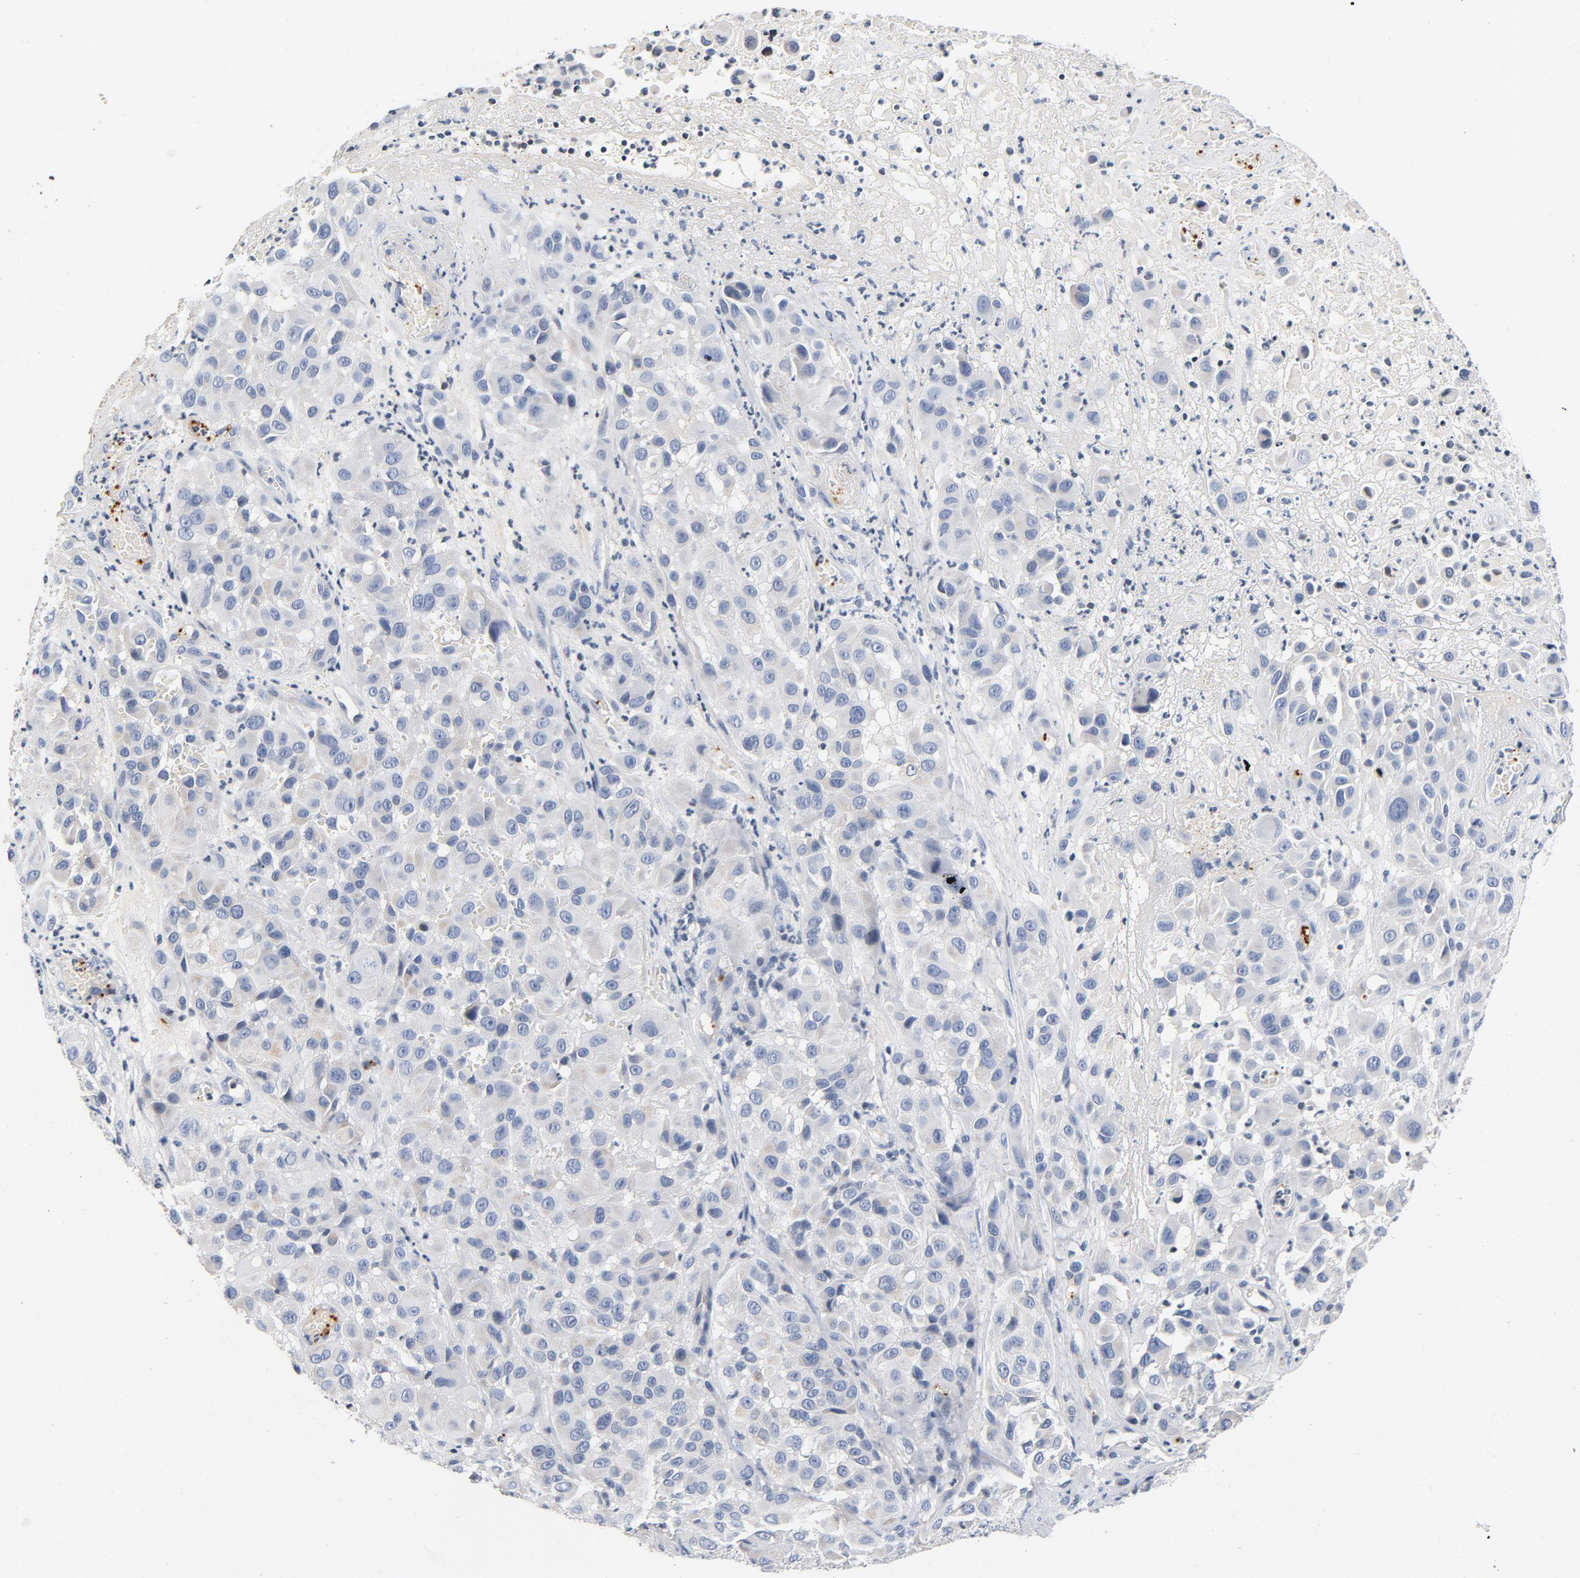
{"staining": {"intensity": "negative", "quantity": "none", "location": "none"}, "tissue": "melanoma", "cell_type": "Tumor cells", "image_type": "cancer", "snomed": [{"axis": "morphology", "description": "Malignant melanoma, NOS"}, {"axis": "topography", "description": "Skin"}], "caption": "This histopathology image is of melanoma stained with IHC to label a protein in brown with the nuclei are counter-stained blue. There is no positivity in tumor cells. (DAB IHC with hematoxylin counter stain).", "gene": "PIM1", "patient": {"sex": "female", "age": 21}}